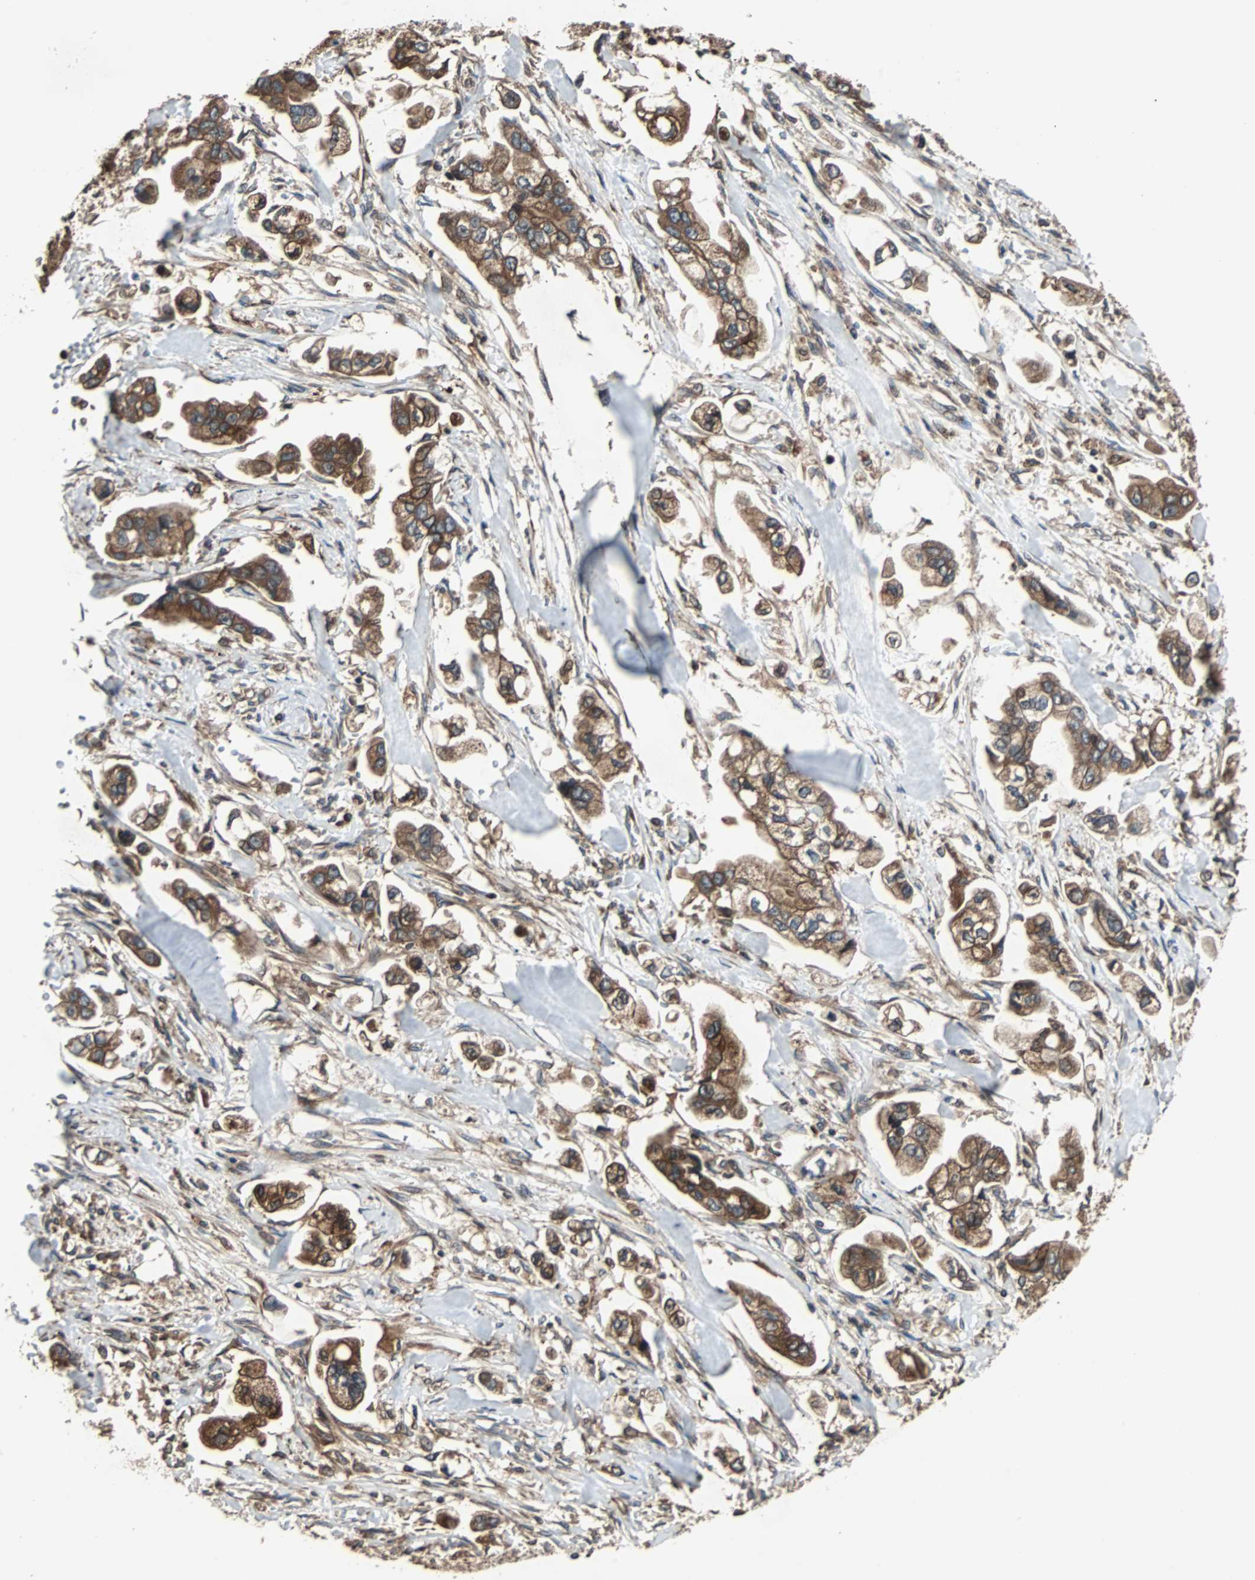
{"staining": {"intensity": "strong", "quantity": ">75%", "location": "cytoplasmic/membranous"}, "tissue": "stomach cancer", "cell_type": "Tumor cells", "image_type": "cancer", "snomed": [{"axis": "morphology", "description": "Adenocarcinoma, NOS"}, {"axis": "topography", "description": "Stomach"}], "caption": "Immunohistochemical staining of stomach cancer exhibits high levels of strong cytoplasmic/membranous positivity in approximately >75% of tumor cells.", "gene": "RAB7A", "patient": {"sex": "male", "age": 62}}